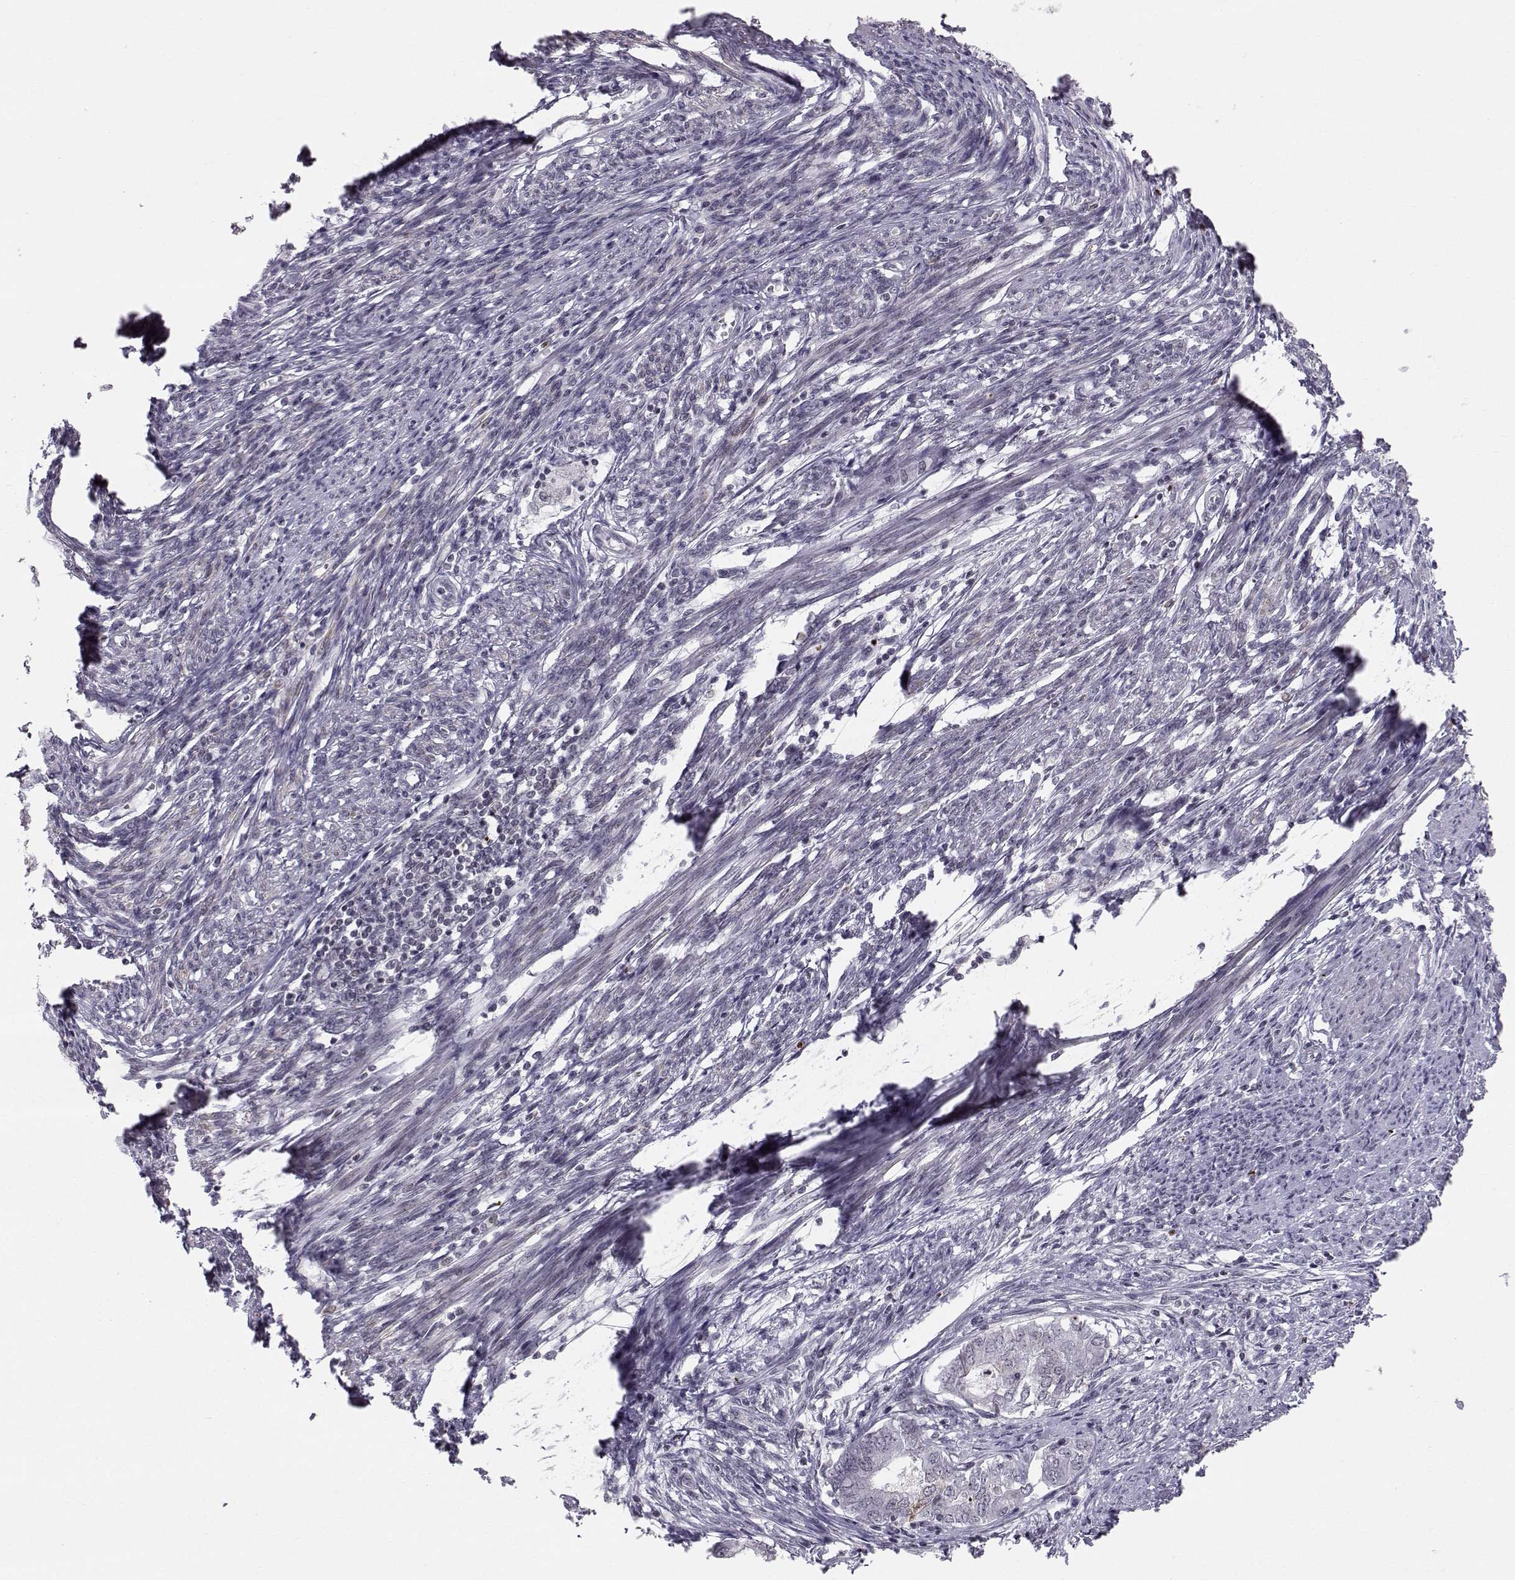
{"staining": {"intensity": "negative", "quantity": "none", "location": "none"}, "tissue": "endometrial cancer", "cell_type": "Tumor cells", "image_type": "cancer", "snomed": [{"axis": "morphology", "description": "Adenocarcinoma, NOS"}, {"axis": "topography", "description": "Endometrium"}], "caption": "This image is of endometrial cancer stained with immunohistochemistry to label a protein in brown with the nuclei are counter-stained blue. There is no positivity in tumor cells.", "gene": "MARCHF4", "patient": {"sex": "female", "age": 62}}